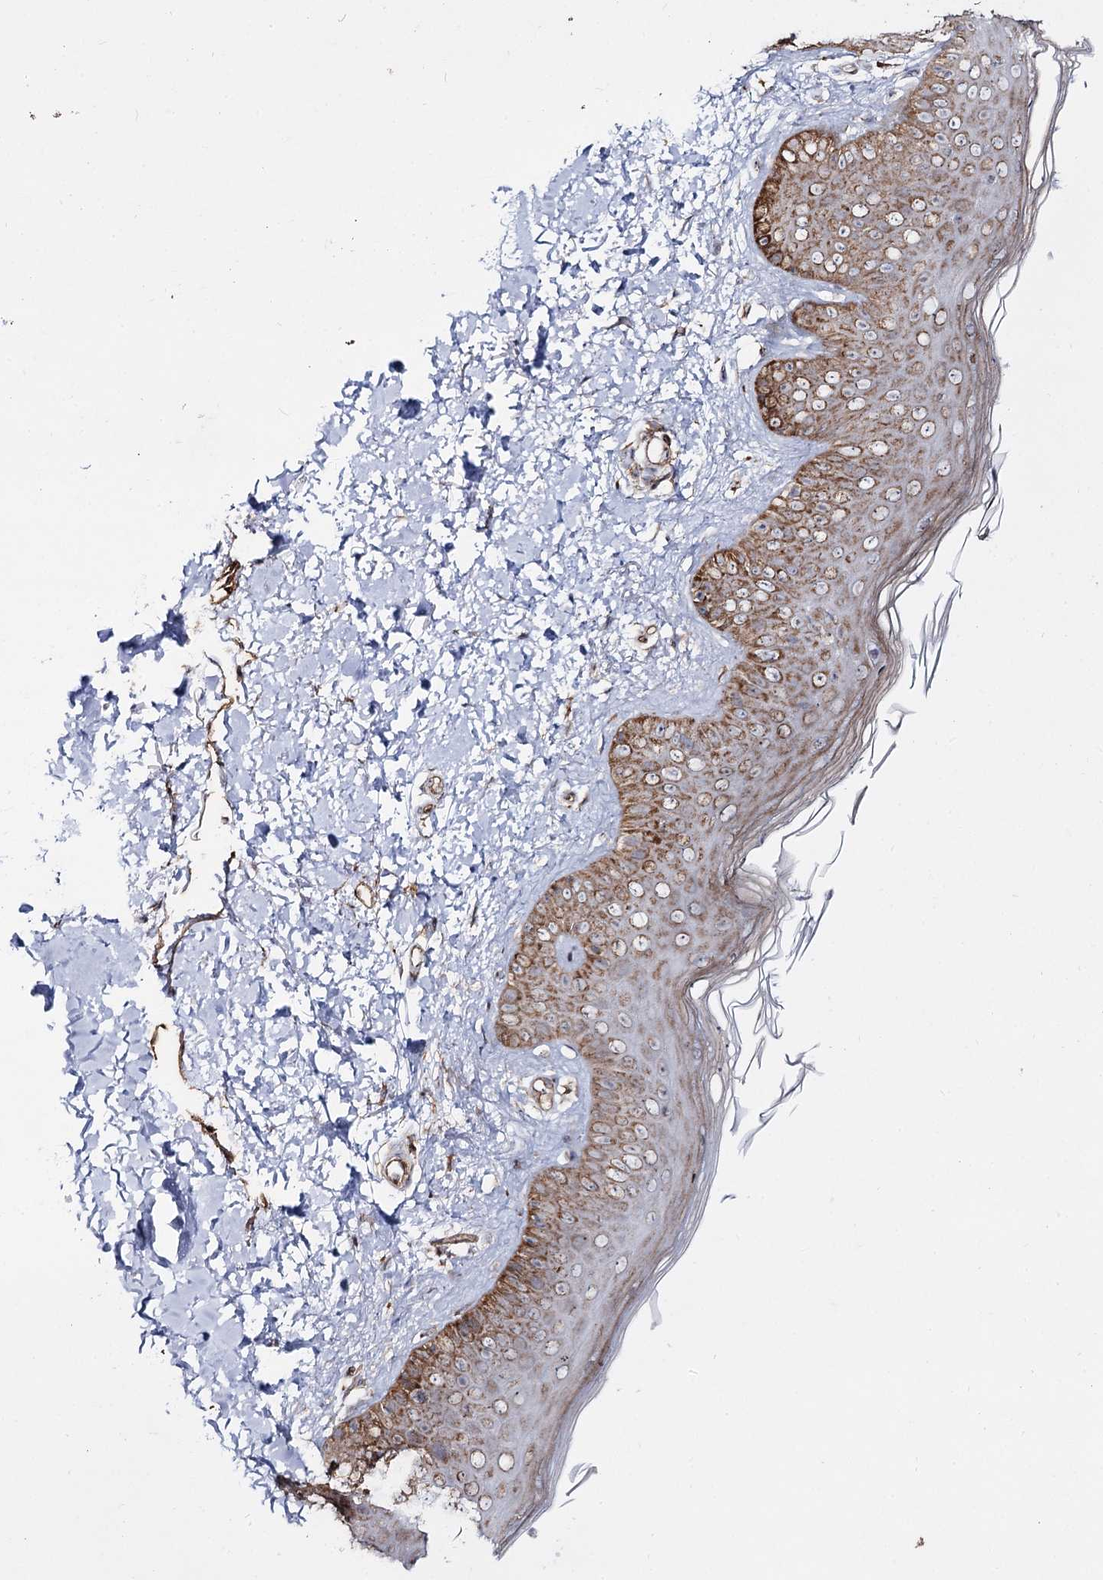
{"staining": {"intensity": "moderate", "quantity": ">75%", "location": "cytoplasmic/membranous"}, "tissue": "skin", "cell_type": "Fibroblasts", "image_type": "normal", "snomed": [{"axis": "morphology", "description": "Normal tissue, NOS"}, {"axis": "topography", "description": "Skin"}], "caption": "IHC (DAB (3,3'-diaminobenzidine)) staining of benign human skin shows moderate cytoplasmic/membranous protein expression in about >75% of fibroblasts.", "gene": "CBR4", "patient": {"sex": "male", "age": 52}}